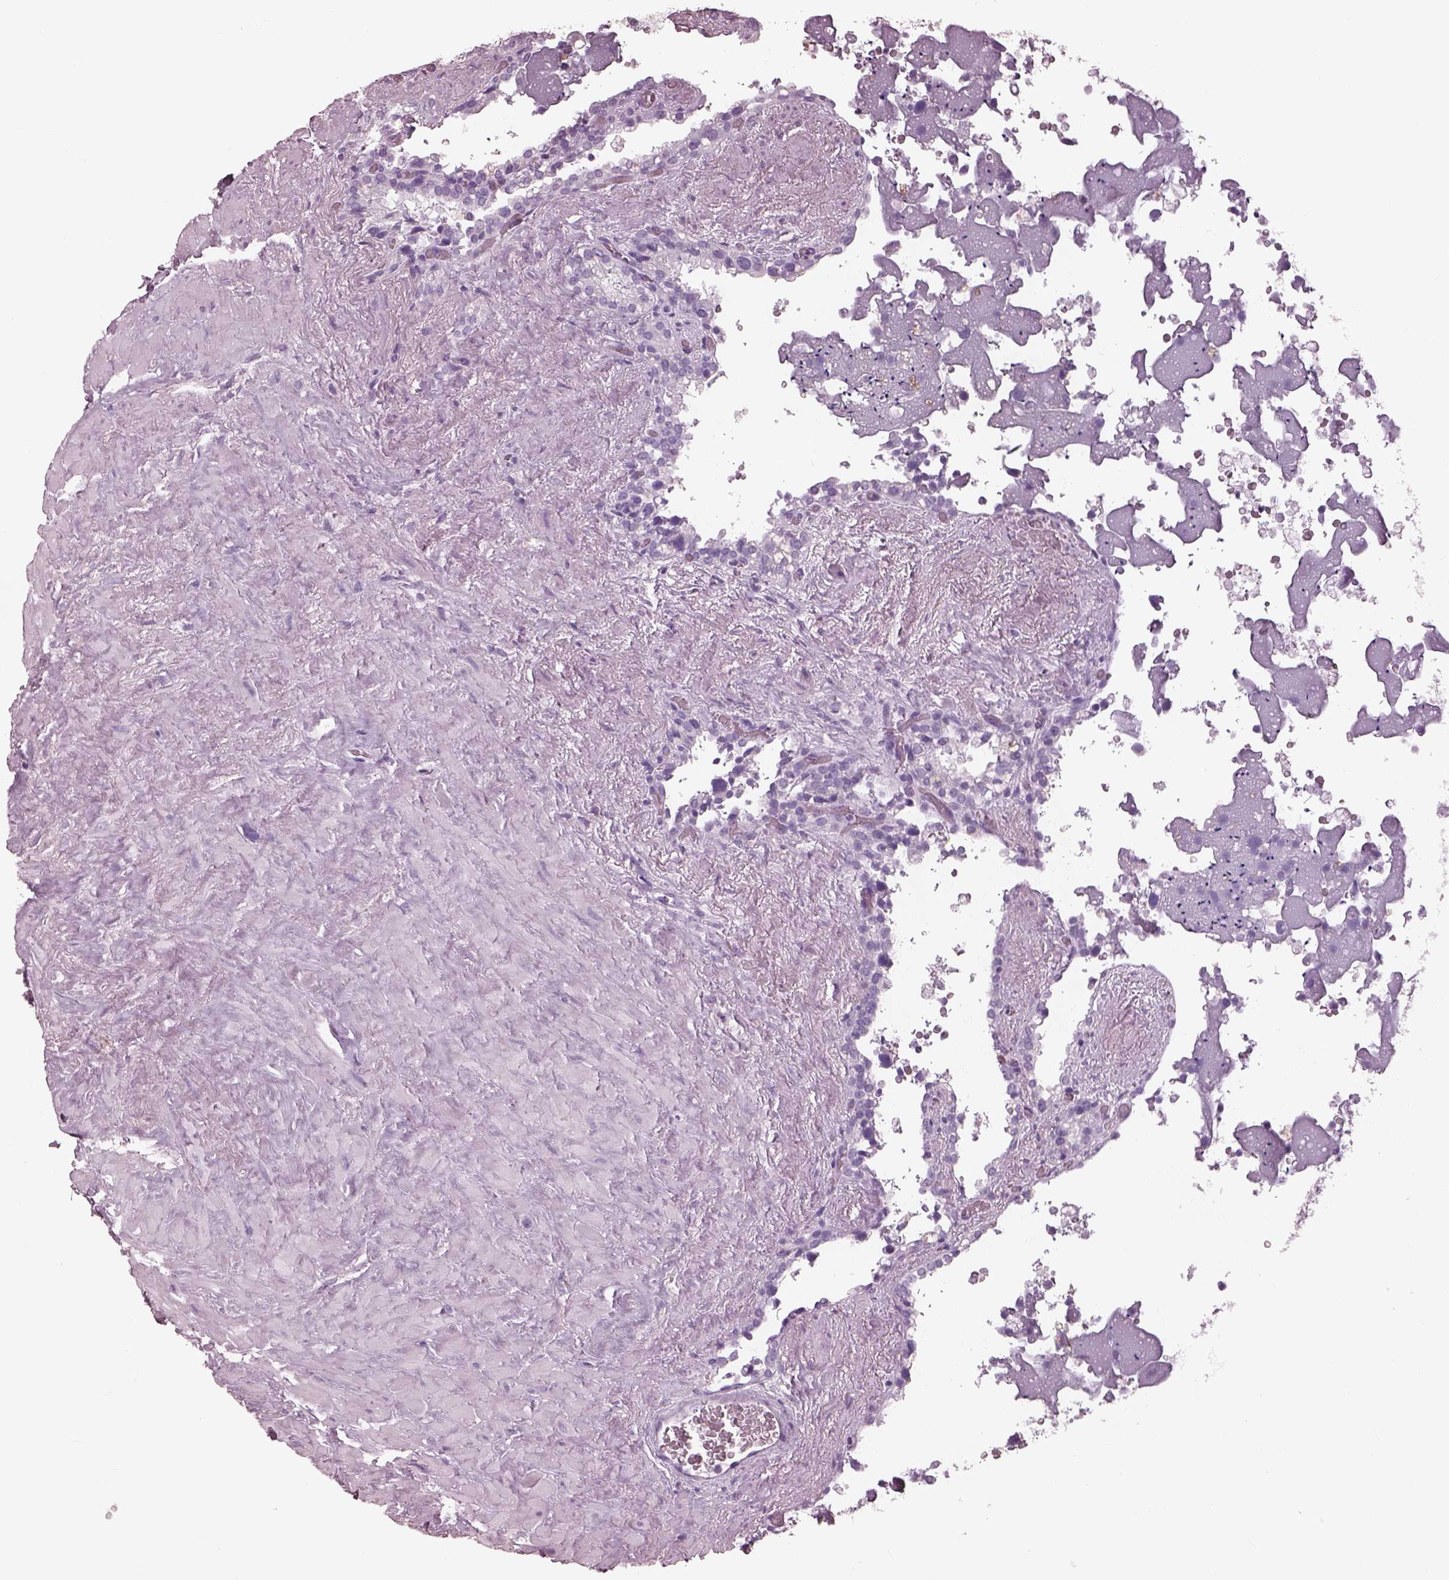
{"staining": {"intensity": "negative", "quantity": "none", "location": "none"}, "tissue": "seminal vesicle", "cell_type": "Glandular cells", "image_type": "normal", "snomed": [{"axis": "morphology", "description": "Normal tissue, NOS"}, {"axis": "topography", "description": "Seminal veicle"}], "caption": "Immunohistochemical staining of unremarkable human seminal vesicle demonstrates no significant expression in glandular cells.", "gene": "FABP9", "patient": {"sex": "male", "age": 71}}